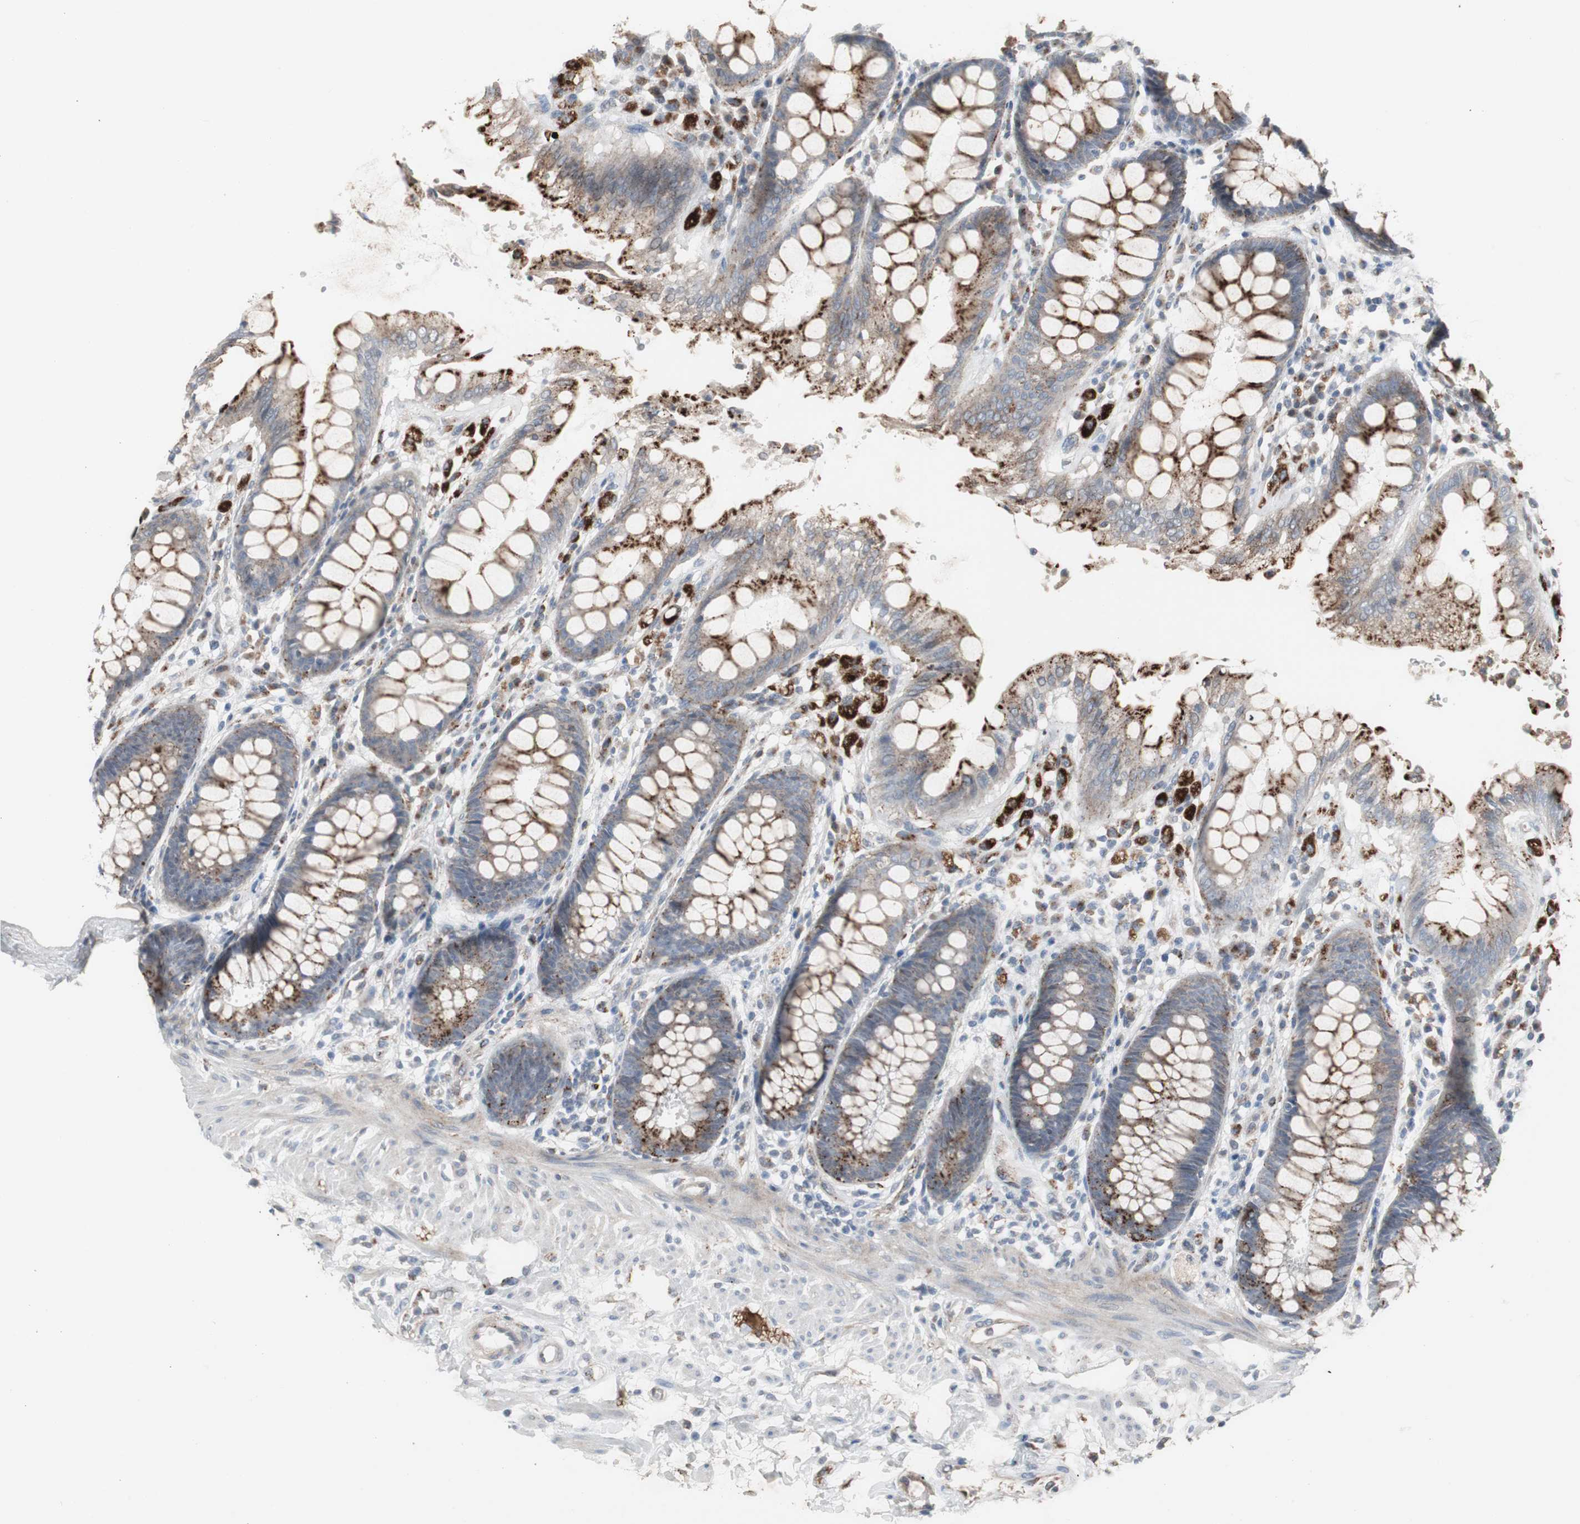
{"staining": {"intensity": "strong", "quantity": ">75%", "location": "cytoplasmic/membranous"}, "tissue": "rectum", "cell_type": "Glandular cells", "image_type": "normal", "snomed": [{"axis": "morphology", "description": "Normal tissue, NOS"}, {"axis": "topography", "description": "Rectum"}], "caption": "High-magnification brightfield microscopy of unremarkable rectum stained with DAB (brown) and counterstained with hematoxylin (blue). glandular cells exhibit strong cytoplasmic/membranous expression is present in approximately>75% of cells. (DAB IHC with brightfield microscopy, high magnification).", "gene": "GBA1", "patient": {"sex": "female", "age": 46}}